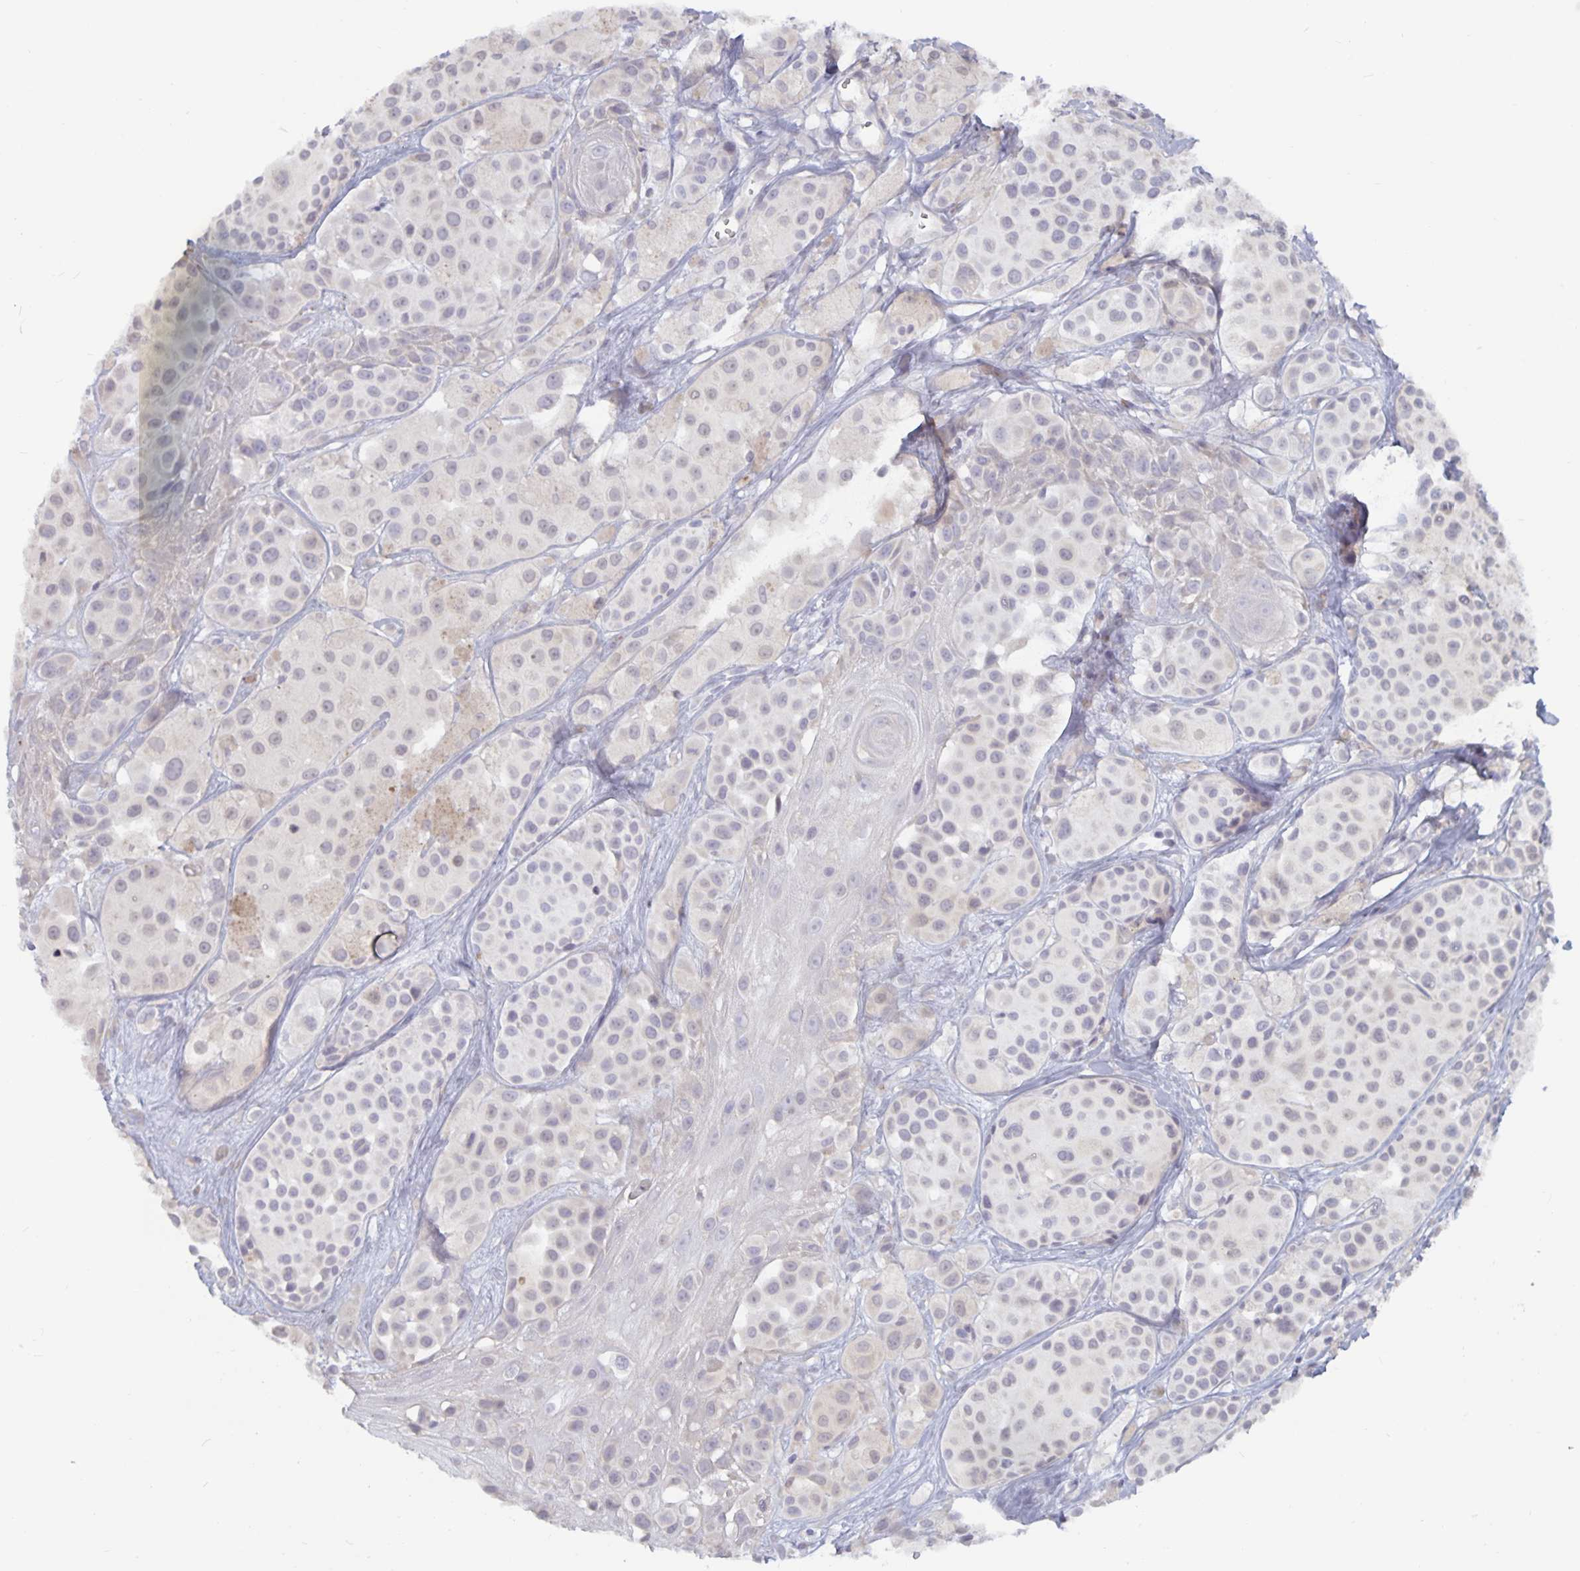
{"staining": {"intensity": "negative", "quantity": "none", "location": "none"}, "tissue": "melanoma", "cell_type": "Tumor cells", "image_type": "cancer", "snomed": [{"axis": "morphology", "description": "Malignant melanoma, NOS"}, {"axis": "topography", "description": "Skin"}], "caption": "High power microscopy micrograph of an IHC histopathology image of malignant melanoma, revealing no significant expression in tumor cells.", "gene": "PLCB3", "patient": {"sex": "male", "age": 77}}